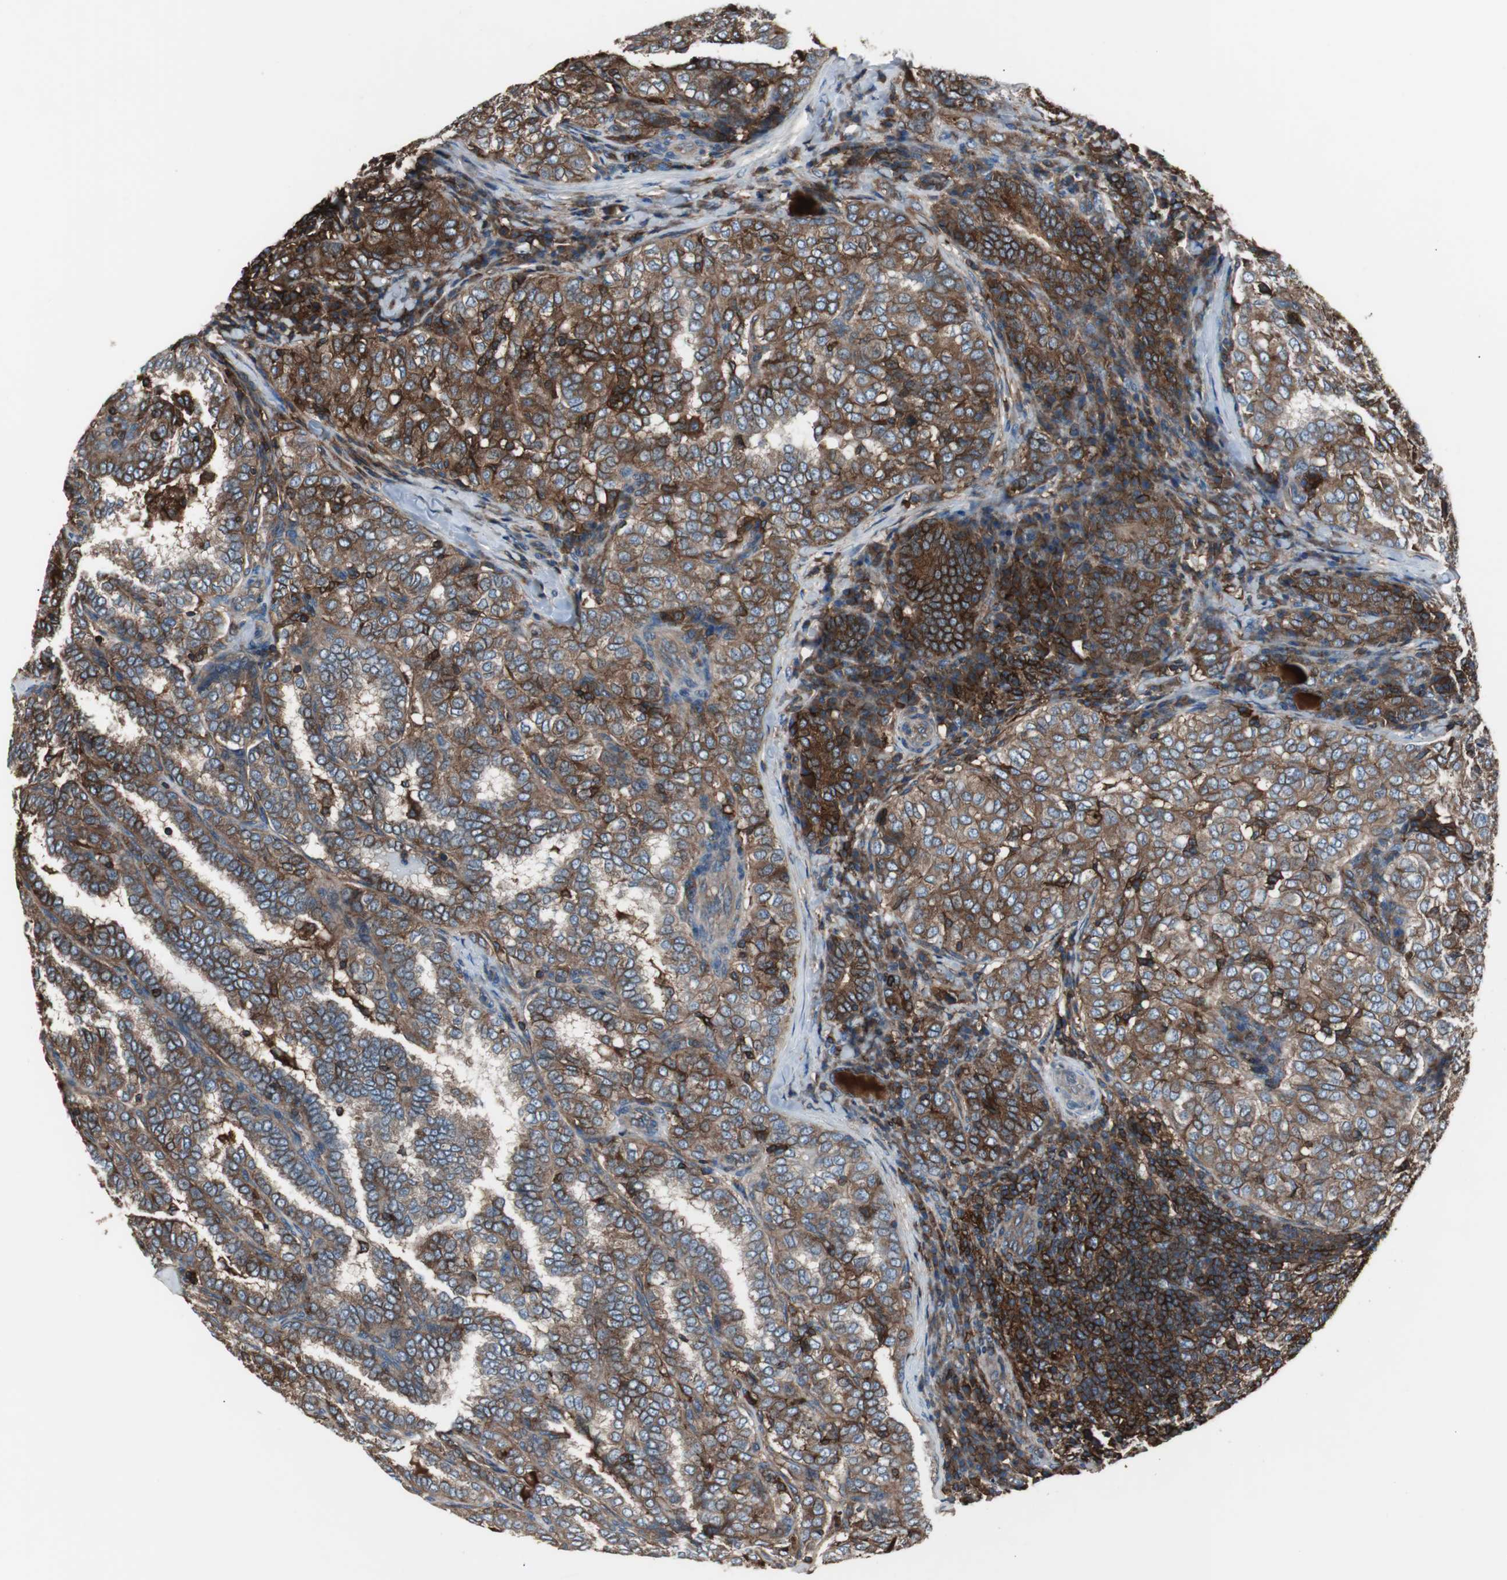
{"staining": {"intensity": "strong", "quantity": ">75%", "location": "cytoplasmic/membranous"}, "tissue": "thyroid cancer", "cell_type": "Tumor cells", "image_type": "cancer", "snomed": [{"axis": "morphology", "description": "Papillary adenocarcinoma, NOS"}, {"axis": "topography", "description": "Thyroid gland"}], "caption": "A brown stain shows strong cytoplasmic/membranous expression of a protein in thyroid cancer tumor cells.", "gene": "B2M", "patient": {"sex": "female", "age": 30}}